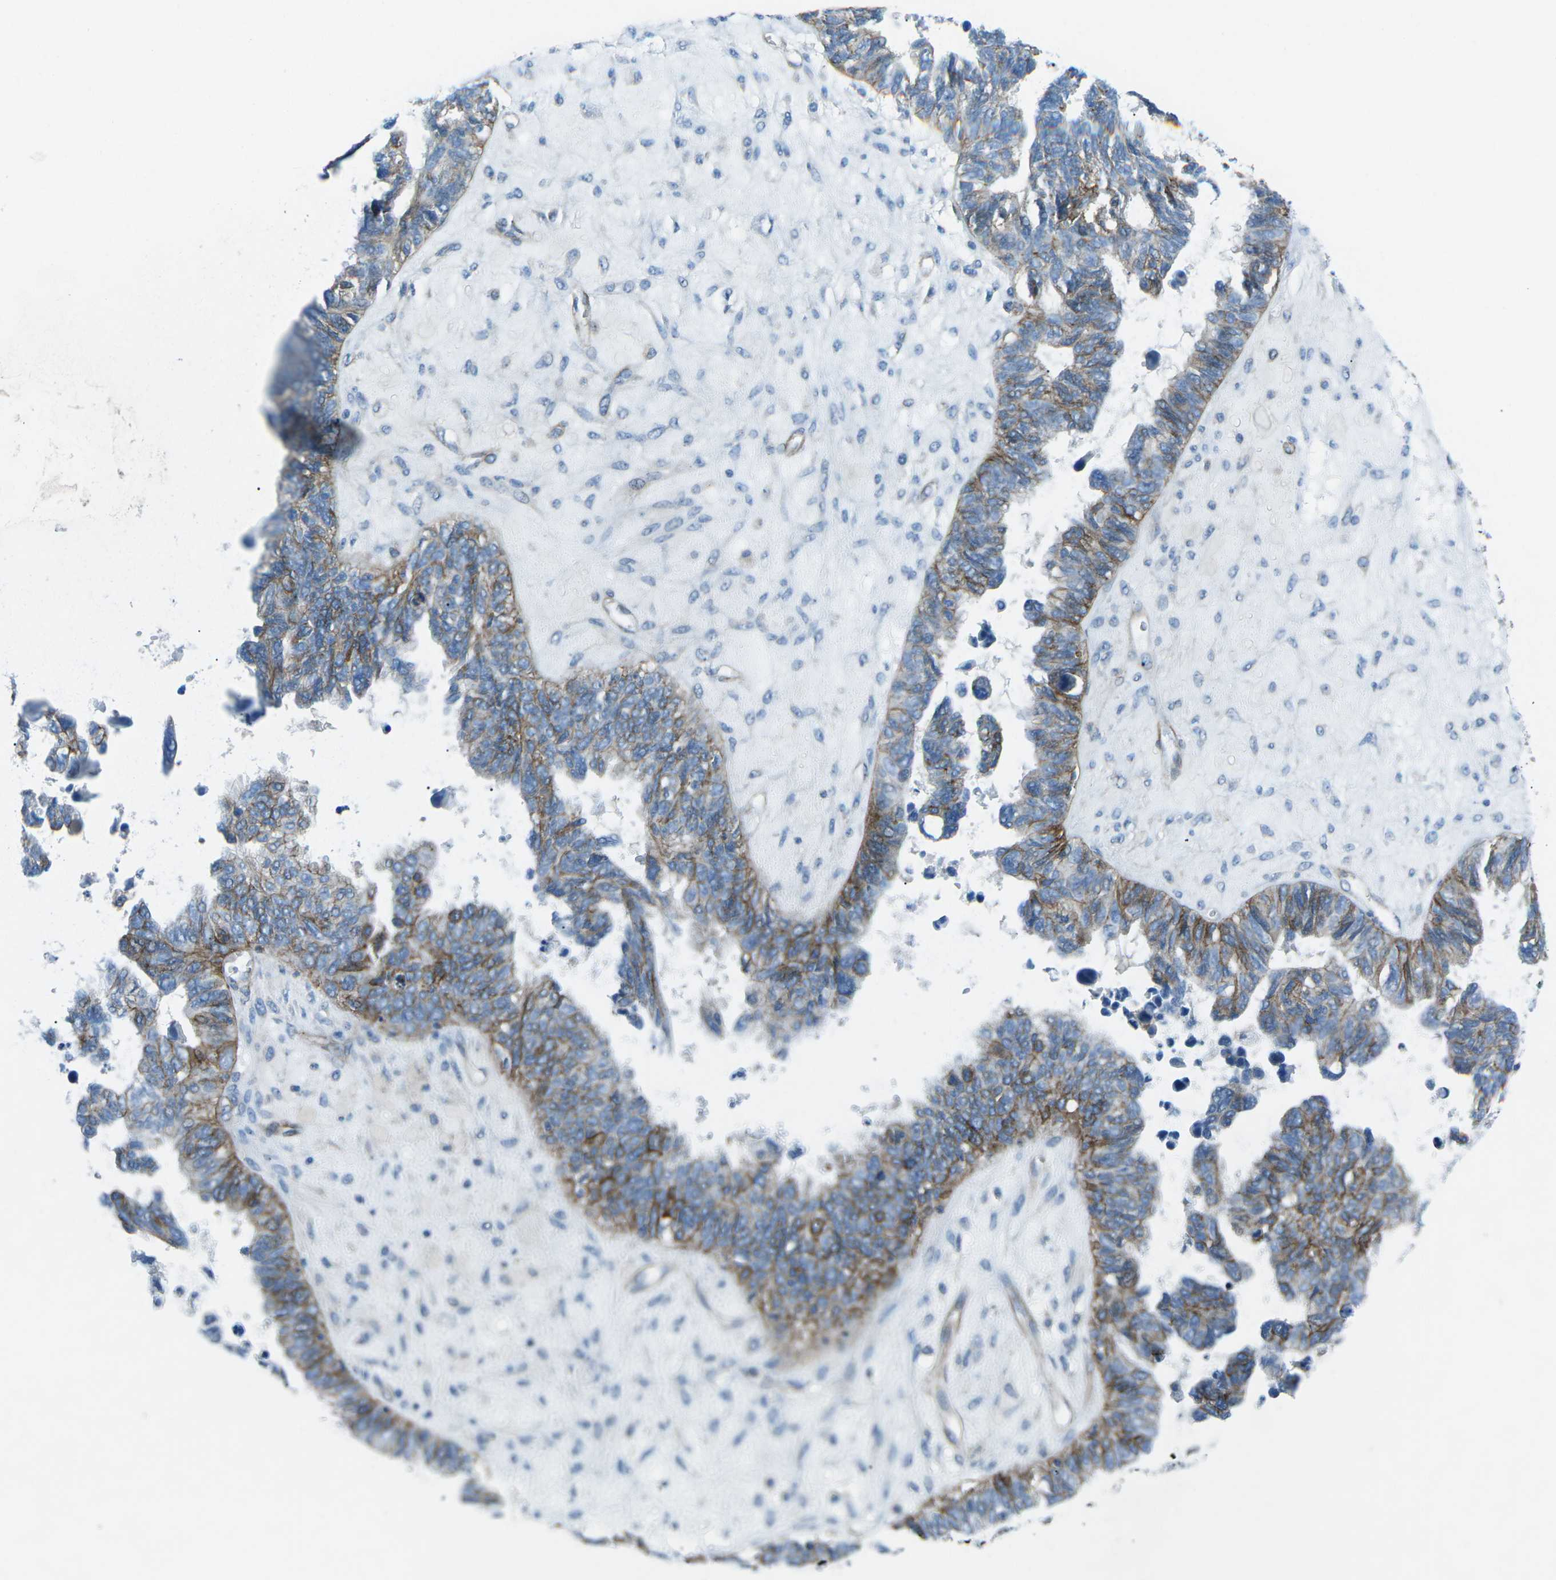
{"staining": {"intensity": "moderate", "quantity": "25%-75%", "location": "cytoplasmic/membranous"}, "tissue": "ovarian cancer", "cell_type": "Tumor cells", "image_type": "cancer", "snomed": [{"axis": "morphology", "description": "Cystadenocarcinoma, serous, NOS"}, {"axis": "topography", "description": "Ovary"}], "caption": "An IHC micrograph of tumor tissue is shown. Protein staining in brown shows moderate cytoplasmic/membranous positivity in ovarian cancer (serous cystadenocarcinoma) within tumor cells.", "gene": "UTRN", "patient": {"sex": "female", "age": 79}}